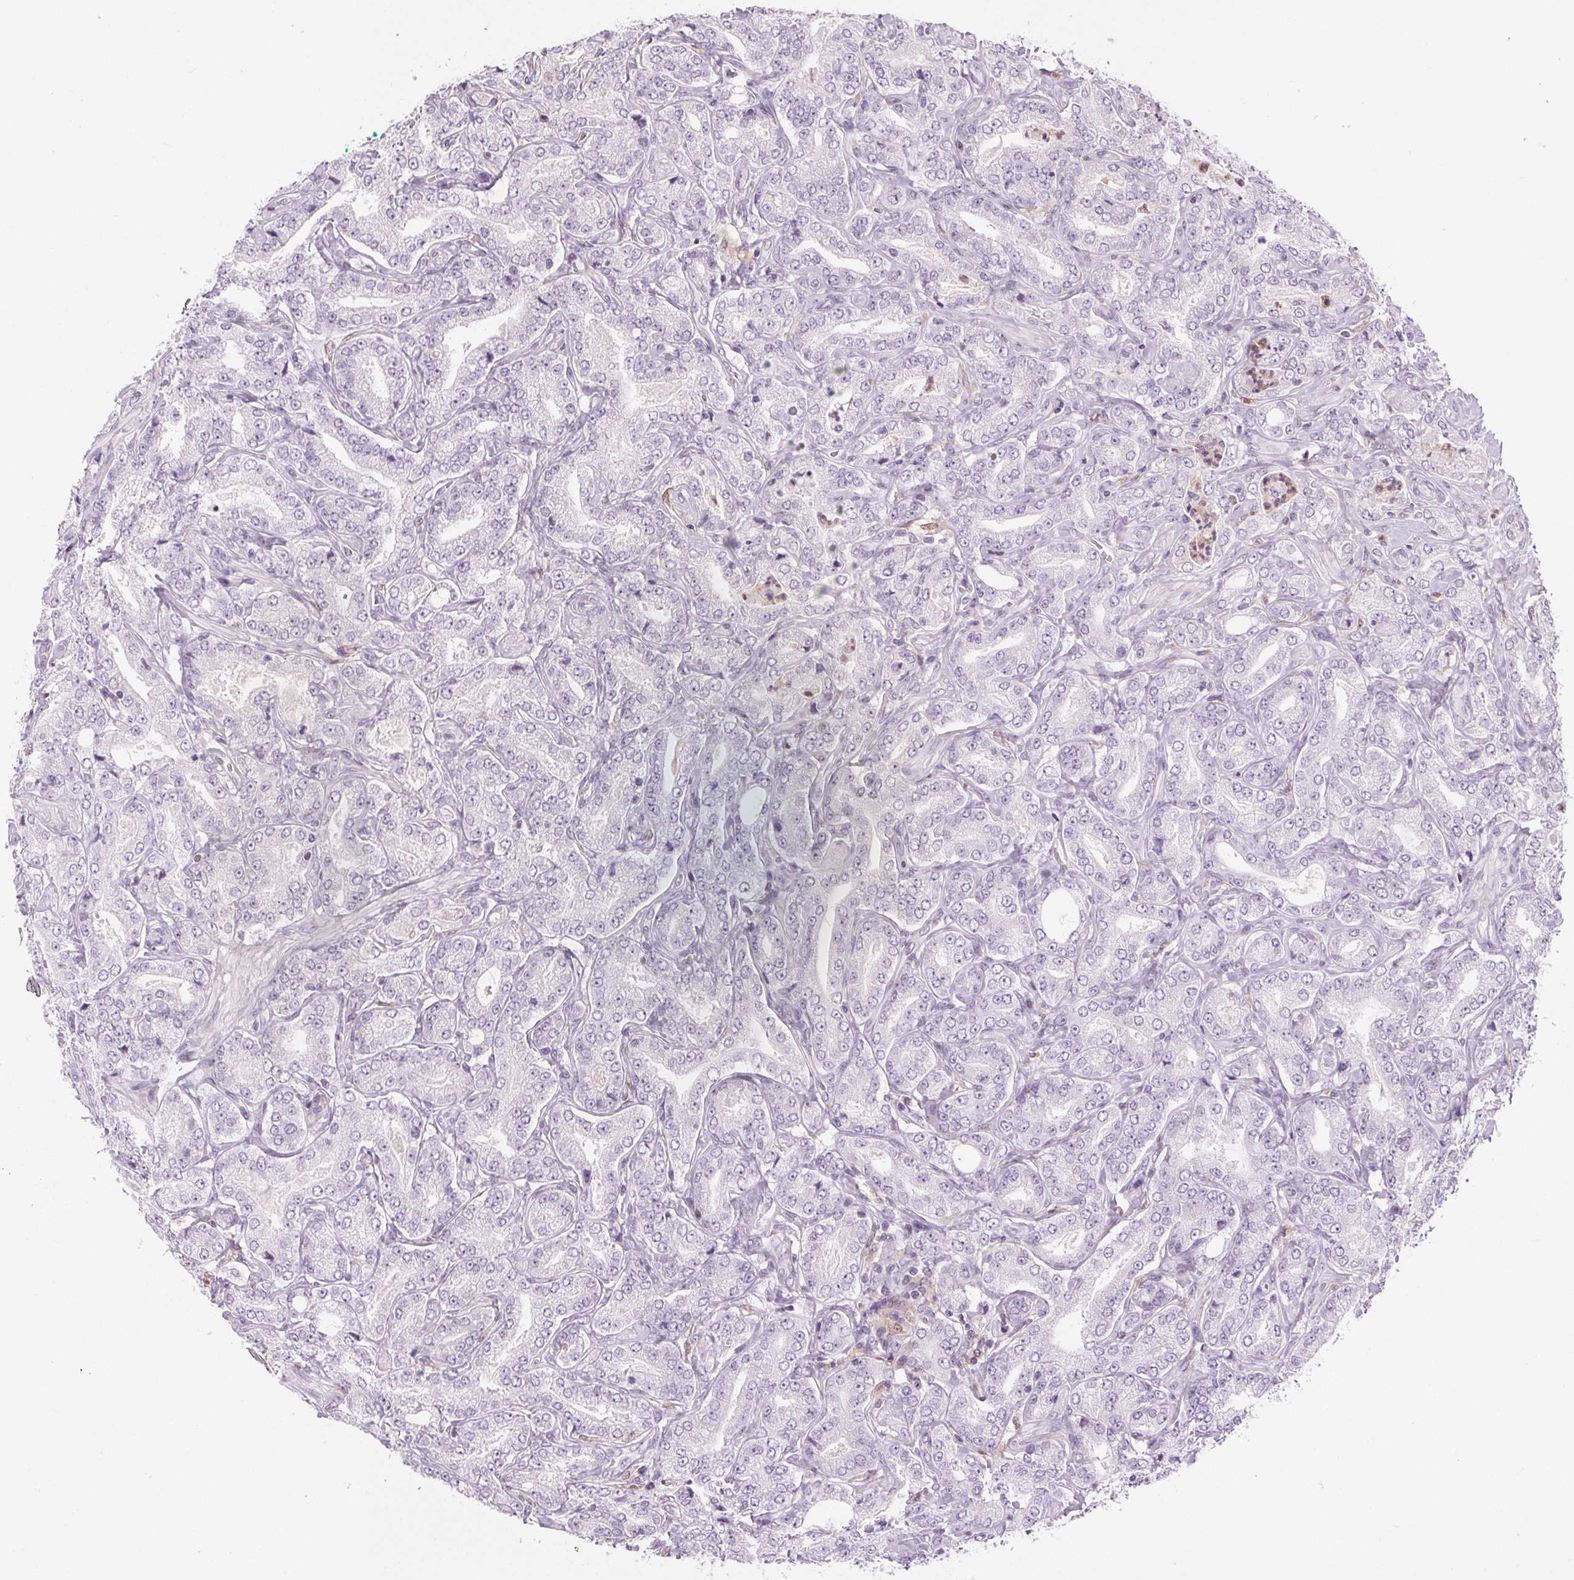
{"staining": {"intensity": "negative", "quantity": "none", "location": "none"}, "tissue": "prostate cancer", "cell_type": "Tumor cells", "image_type": "cancer", "snomed": [{"axis": "morphology", "description": "Adenocarcinoma, NOS"}, {"axis": "topography", "description": "Prostate"}], "caption": "Adenocarcinoma (prostate) was stained to show a protein in brown. There is no significant expression in tumor cells. Brightfield microscopy of immunohistochemistry (IHC) stained with DAB (brown) and hematoxylin (blue), captured at high magnification.", "gene": "SLC6A19", "patient": {"sex": "male", "age": 64}}